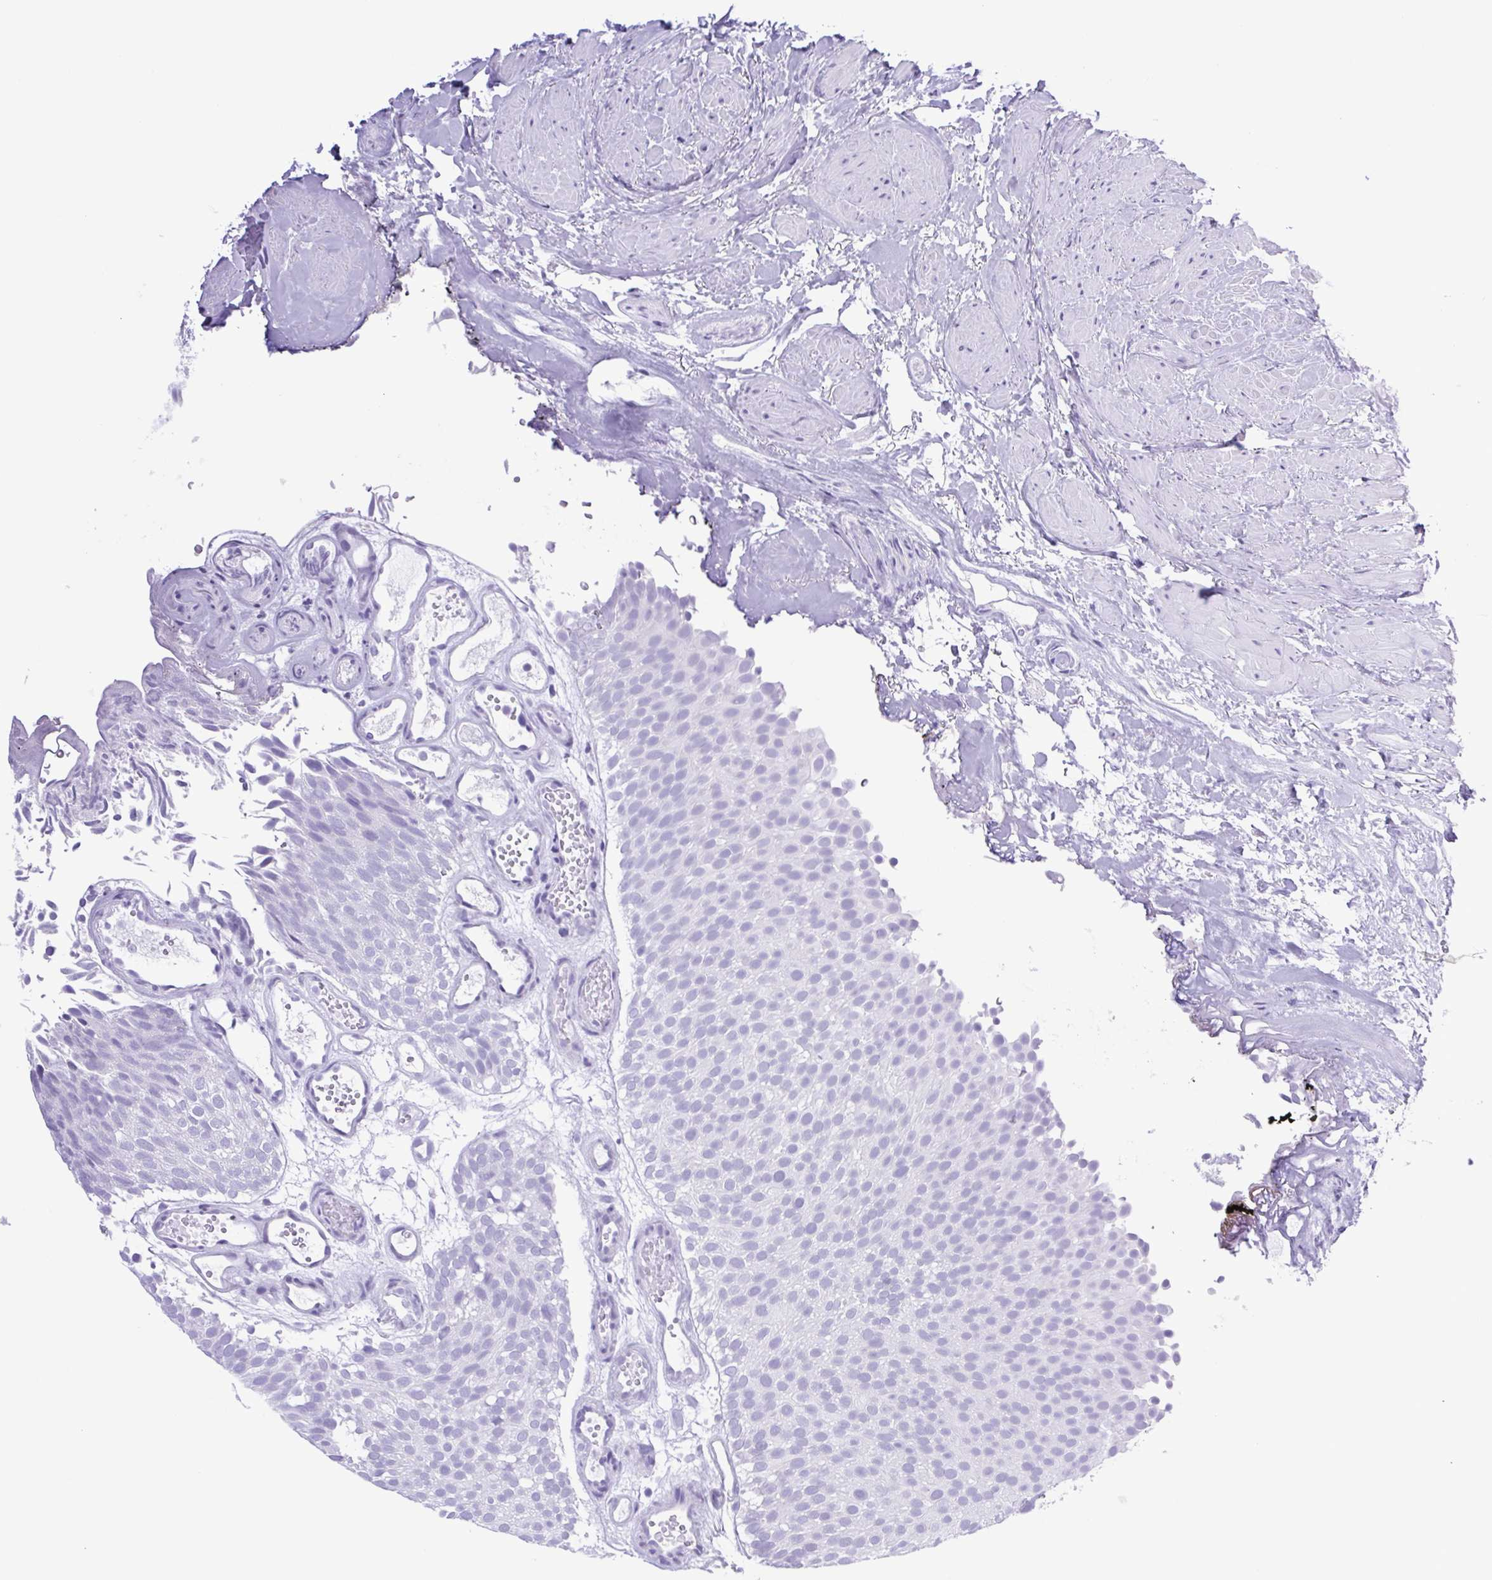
{"staining": {"intensity": "negative", "quantity": "none", "location": "none"}, "tissue": "urothelial cancer", "cell_type": "Tumor cells", "image_type": "cancer", "snomed": [{"axis": "morphology", "description": "Urothelial carcinoma, Low grade"}, {"axis": "topography", "description": "Urinary bladder"}], "caption": "The image exhibits no significant positivity in tumor cells of urothelial cancer.", "gene": "SYNPR", "patient": {"sex": "male", "age": 78}}